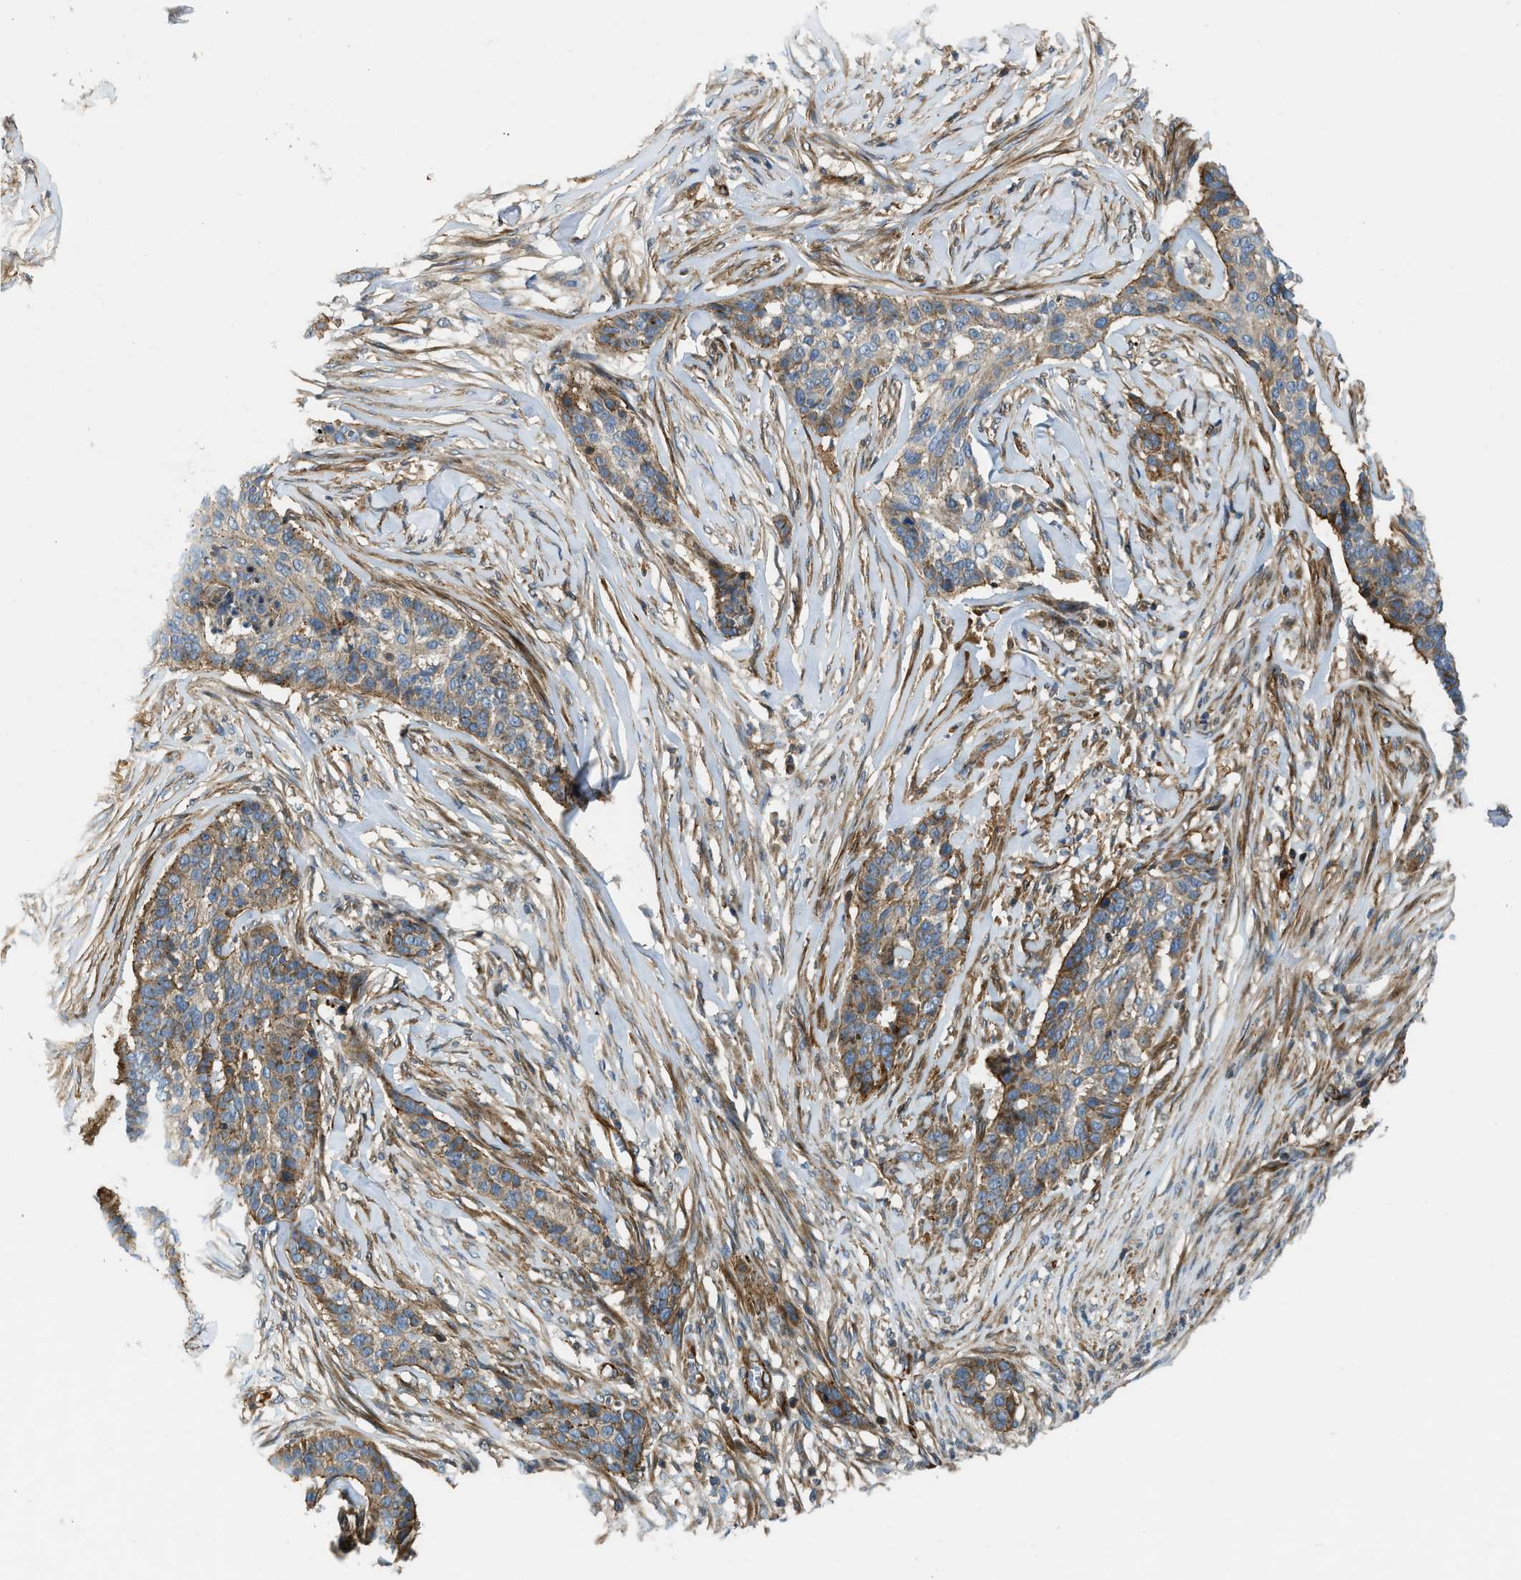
{"staining": {"intensity": "moderate", "quantity": ">75%", "location": "cytoplasmic/membranous"}, "tissue": "skin cancer", "cell_type": "Tumor cells", "image_type": "cancer", "snomed": [{"axis": "morphology", "description": "Basal cell carcinoma"}, {"axis": "topography", "description": "Skin"}], "caption": "Immunohistochemistry (IHC) micrograph of human skin cancer stained for a protein (brown), which shows medium levels of moderate cytoplasmic/membranous expression in about >75% of tumor cells.", "gene": "NYNRIN", "patient": {"sex": "male", "age": 85}}